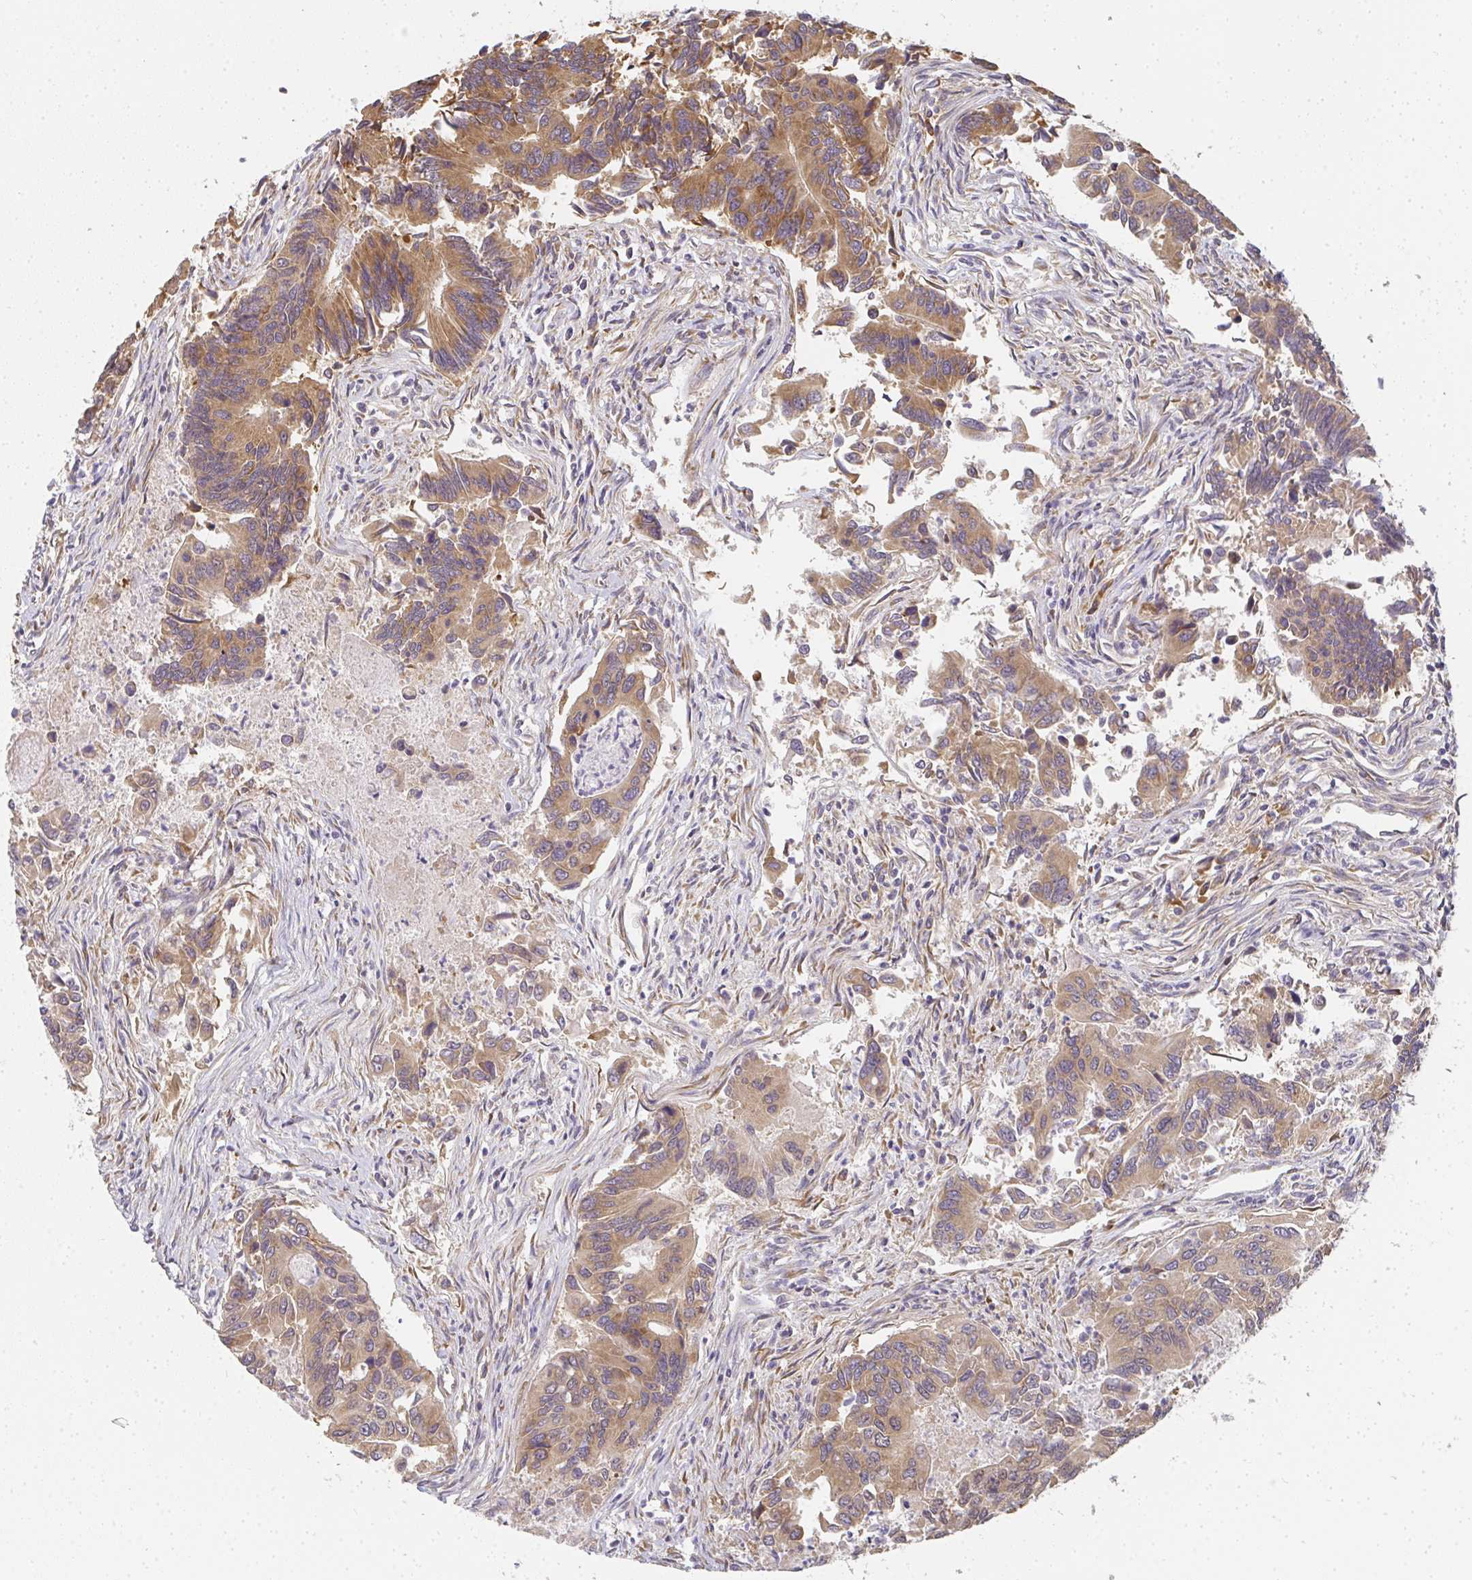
{"staining": {"intensity": "moderate", "quantity": ">75%", "location": "cytoplasmic/membranous"}, "tissue": "colorectal cancer", "cell_type": "Tumor cells", "image_type": "cancer", "snomed": [{"axis": "morphology", "description": "Adenocarcinoma, NOS"}, {"axis": "topography", "description": "Colon"}], "caption": "Immunohistochemistry (IHC) staining of colorectal cancer, which exhibits medium levels of moderate cytoplasmic/membranous expression in about >75% of tumor cells indicating moderate cytoplasmic/membranous protein positivity. The staining was performed using DAB (brown) for protein detection and nuclei were counterstained in hematoxylin (blue).", "gene": "SLC35B3", "patient": {"sex": "female", "age": 67}}